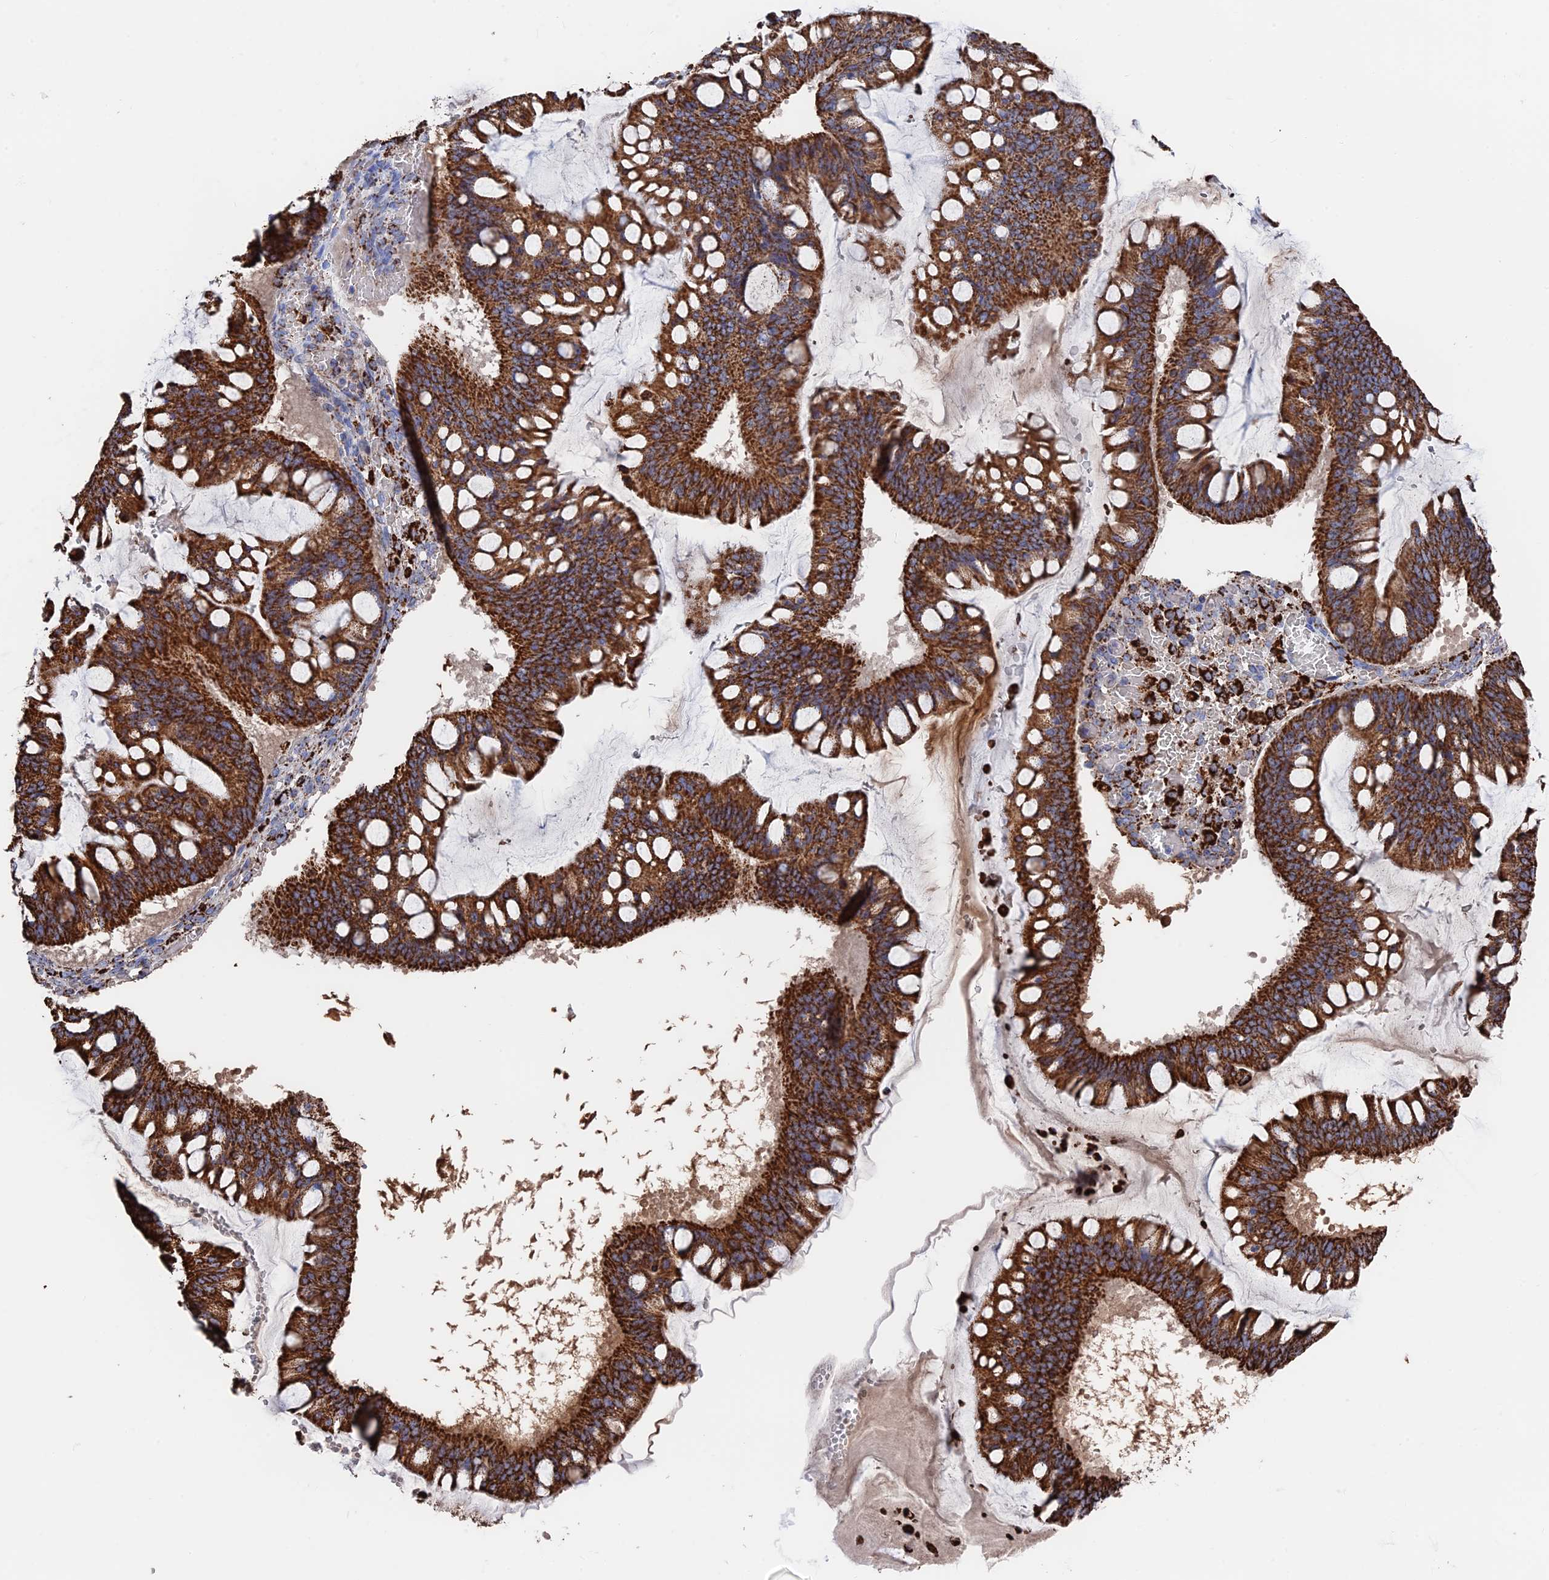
{"staining": {"intensity": "strong", "quantity": ">75%", "location": "cytoplasmic/membranous"}, "tissue": "ovarian cancer", "cell_type": "Tumor cells", "image_type": "cancer", "snomed": [{"axis": "morphology", "description": "Cystadenocarcinoma, mucinous, NOS"}, {"axis": "topography", "description": "Ovary"}], "caption": "Protein positivity by immunohistochemistry (IHC) shows strong cytoplasmic/membranous positivity in approximately >75% of tumor cells in ovarian cancer (mucinous cystadenocarcinoma).", "gene": "HAUS8", "patient": {"sex": "female", "age": 73}}